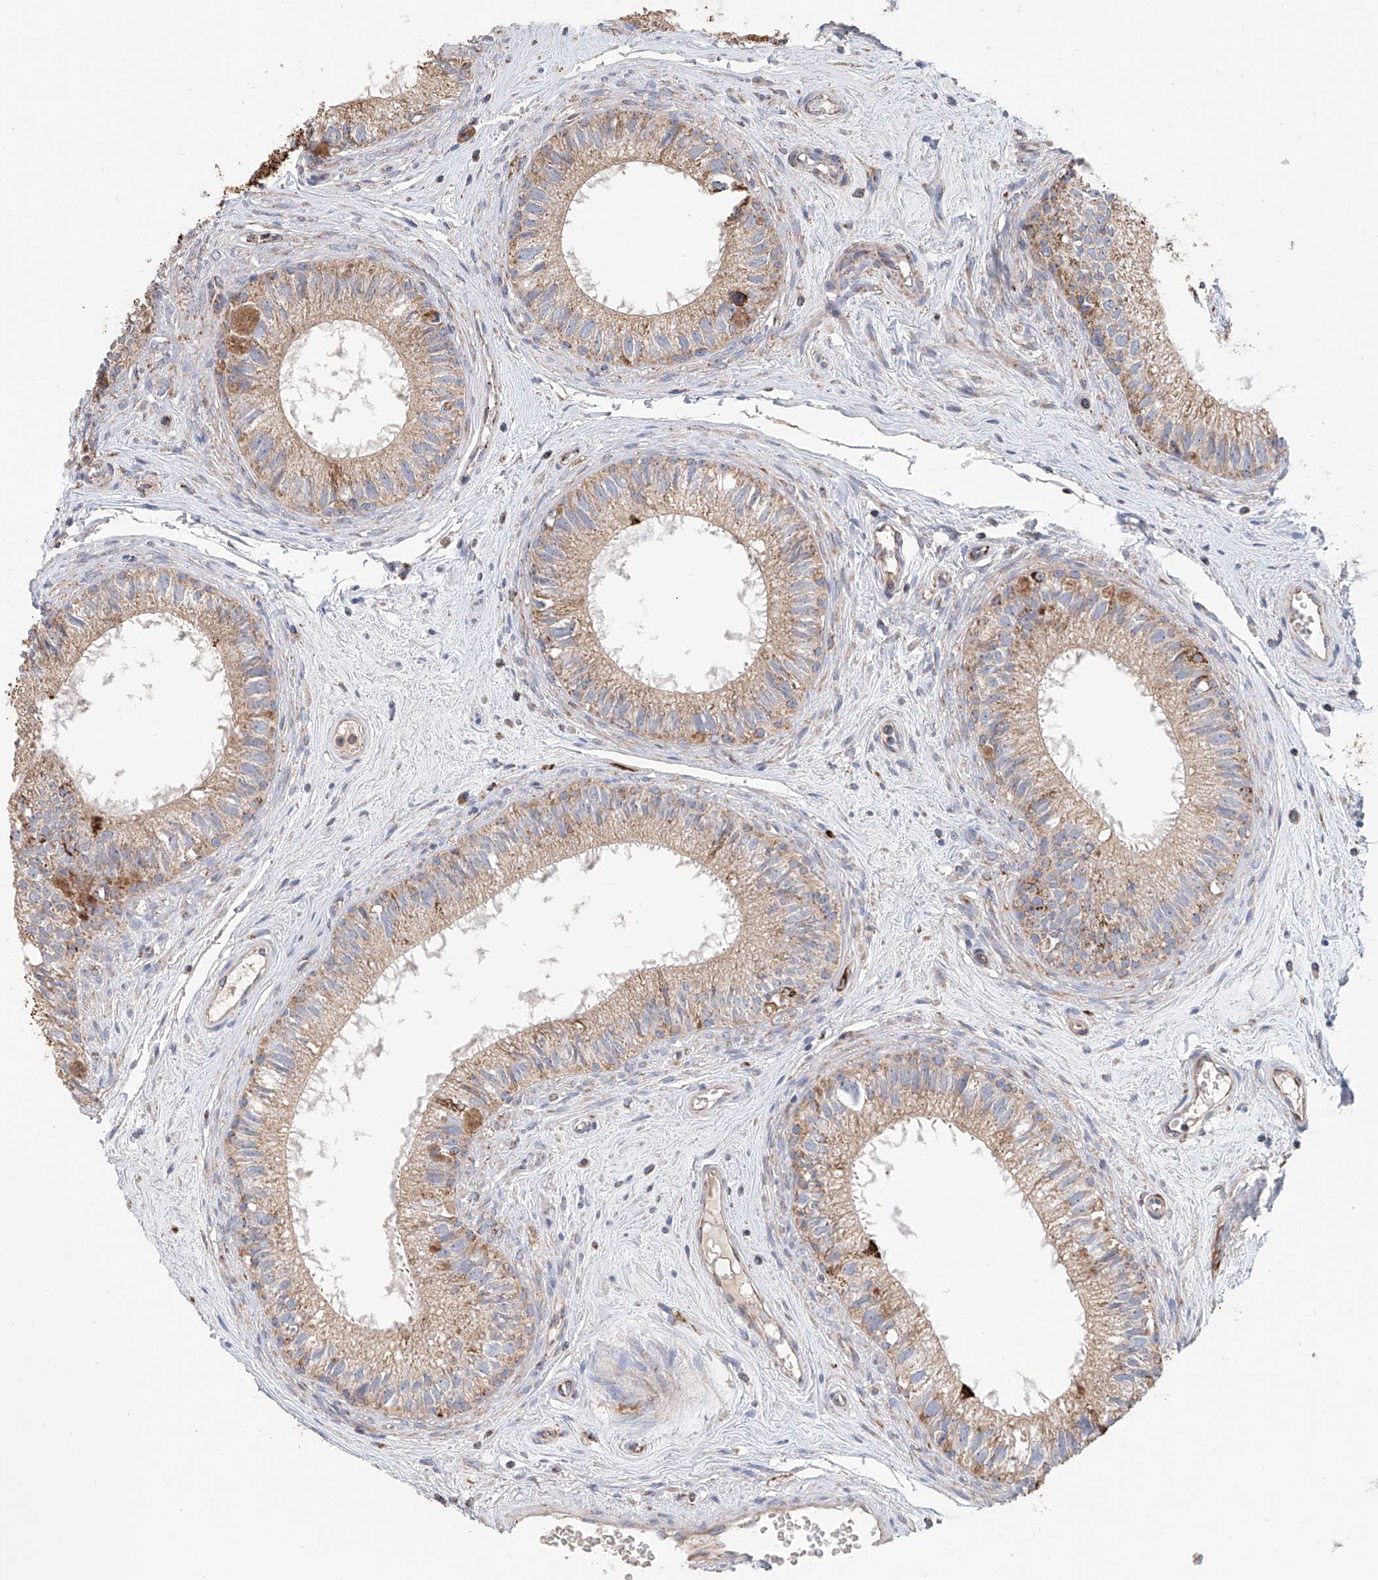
{"staining": {"intensity": "moderate", "quantity": "25%-75%", "location": "cytoplasmic/membranous"}, "tissue": "epididymis", "cell_type": "Glandular cells", "image_type": "normal", "snomed": [{"axis": "morphology", "description": "Normal tissue, NOS"}, {"axis": "topography", "description": "Epididymis"}], "caption": "Moderate cytoplasmic/membranous positivity is seen in approximately 25%-75% of glandular cells in benign epididymis.", "gene": "MCL1", "patient": {"sex": "male", "age": 71}}